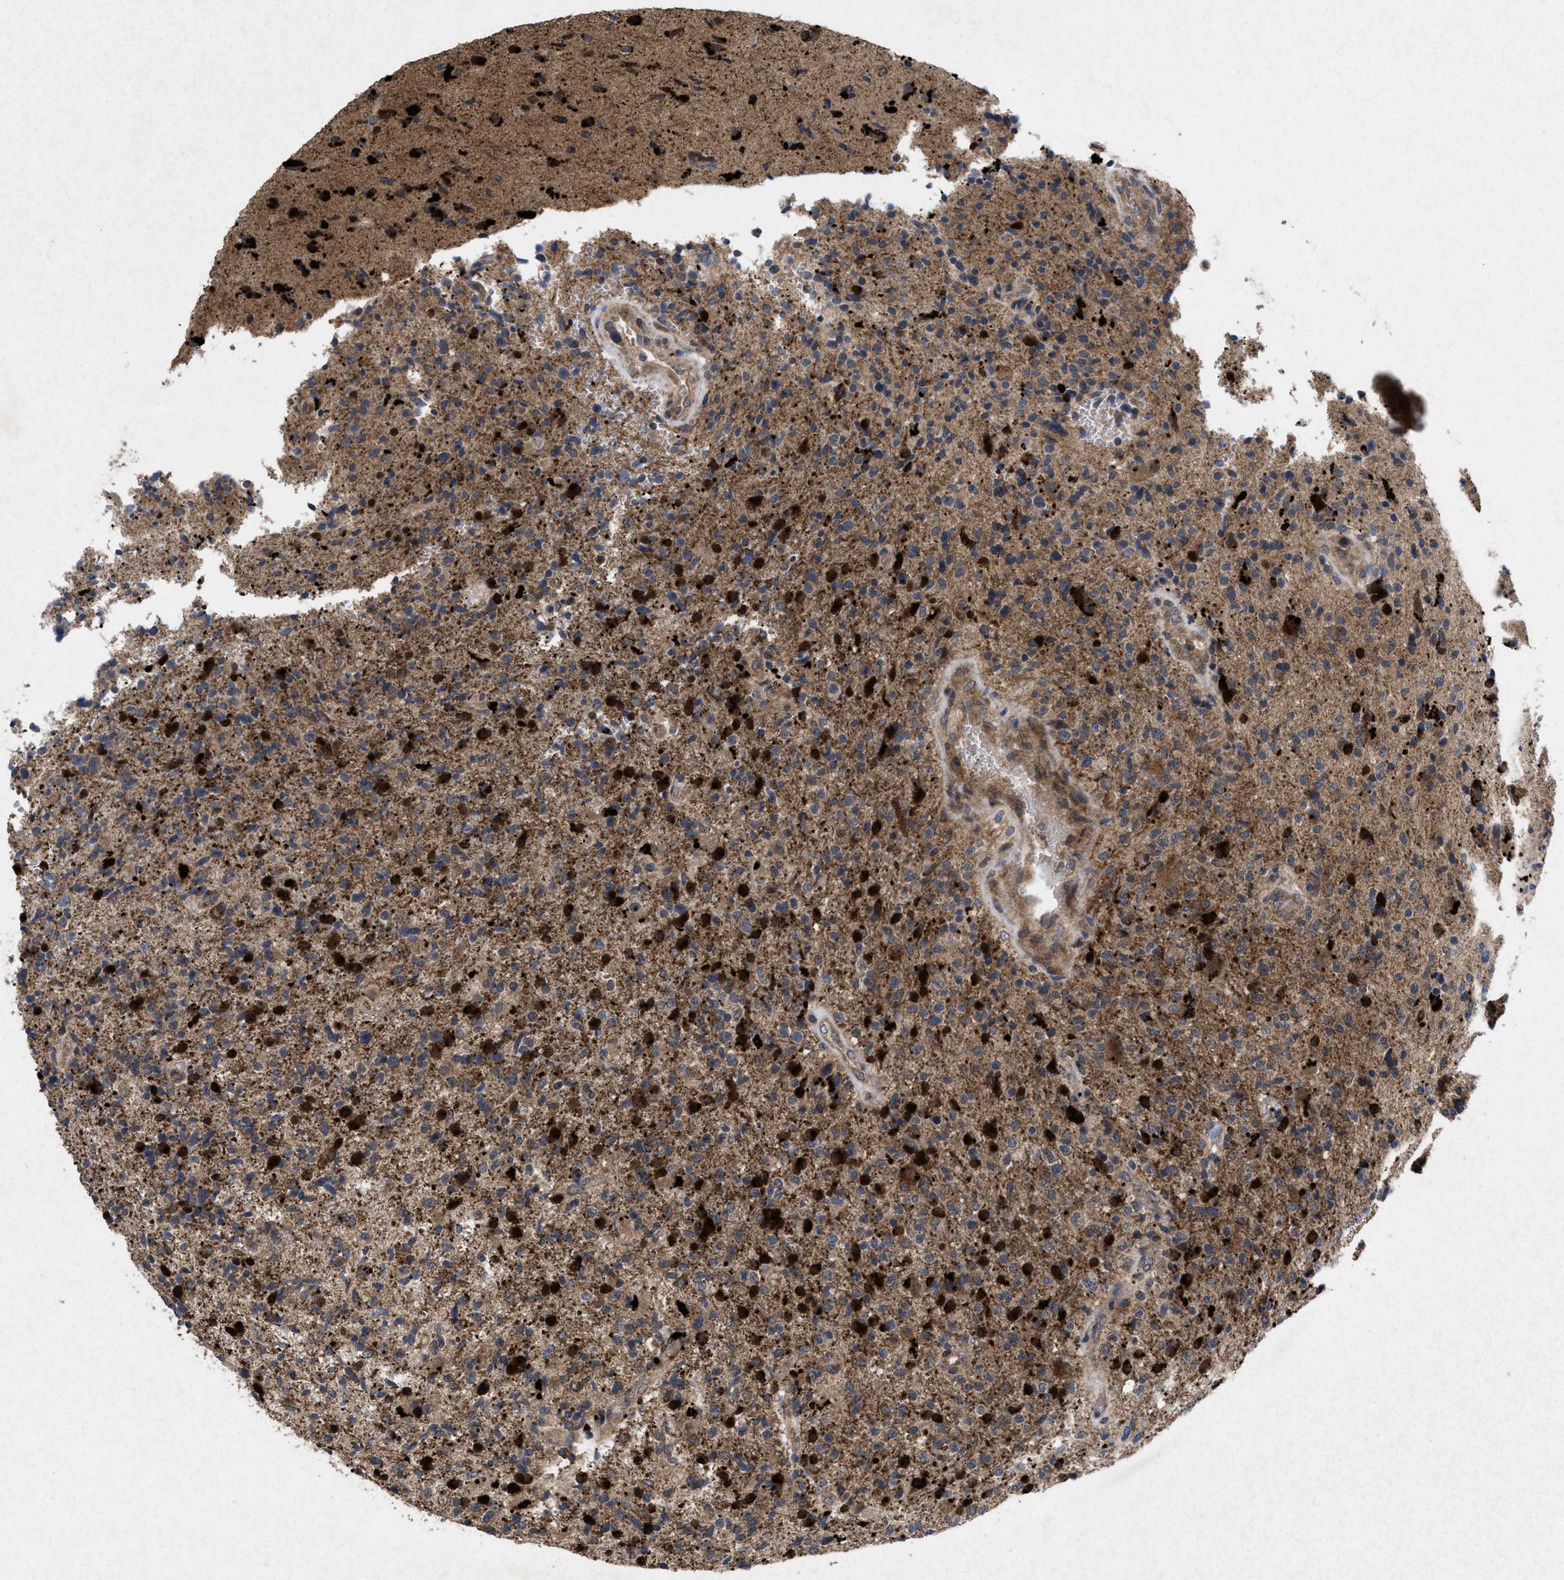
{"staining": {"intensity": "moderate", "quantity": ">75%", "location": "cytoplasmic/membranous"}, "tissue": "glioma", "cell_type": "Tumor cells", "image_type": "cancer", "snomed": [{"axis": "morphology", "description": "Glioma, malignant, High grade"}, {"axis": "topography", "description": "Brain"}], "caption": "IHC (DAB) staining of malignant glioma (high-grade) demonstrates moderate cytoplasmic/membranous protein expression in about >75% of tumor cells. (DAB = brown stain, brightfield microscopy at high magnification).", "gene": "MSI2", "patient": {"sex": "male", "age": 72}}